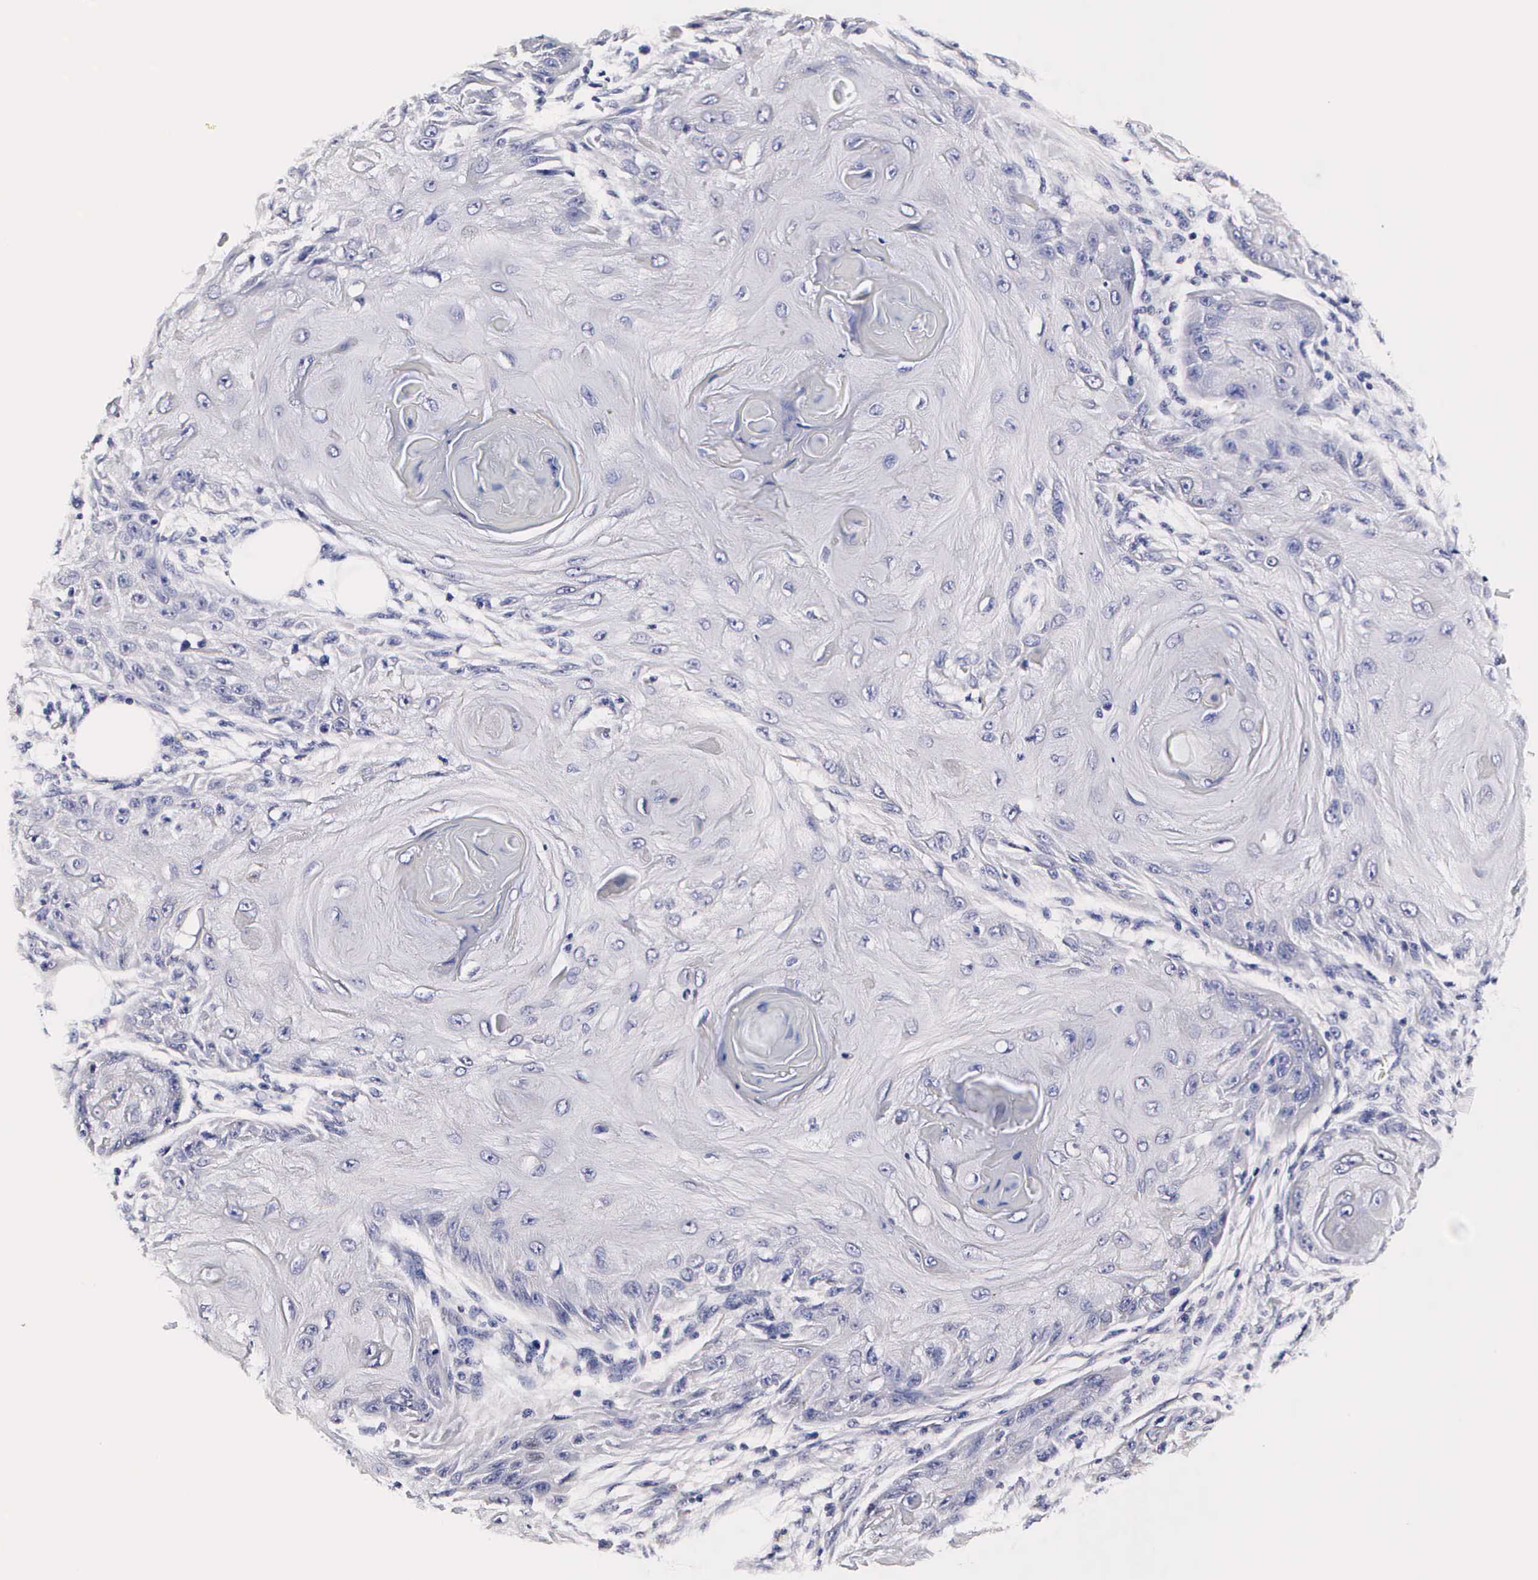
{"staining": {"intensity": "negative", "quantity": "none", "location": "none"}, "tissue": "skin cancer", "cell_type": "Tumor cells", "image_type": "cancer", "snomed": [{"axis": "morphology", "description": "Squamous cell carcinoma, NOS"}, {"axis": "topography", "description": "Skin"}], "caption": "Protein analysis of skin cancer reveals no significant expression in tumor cells.", "gene": "RNASE6", "patient": {"sex": "female", "age": 88}}